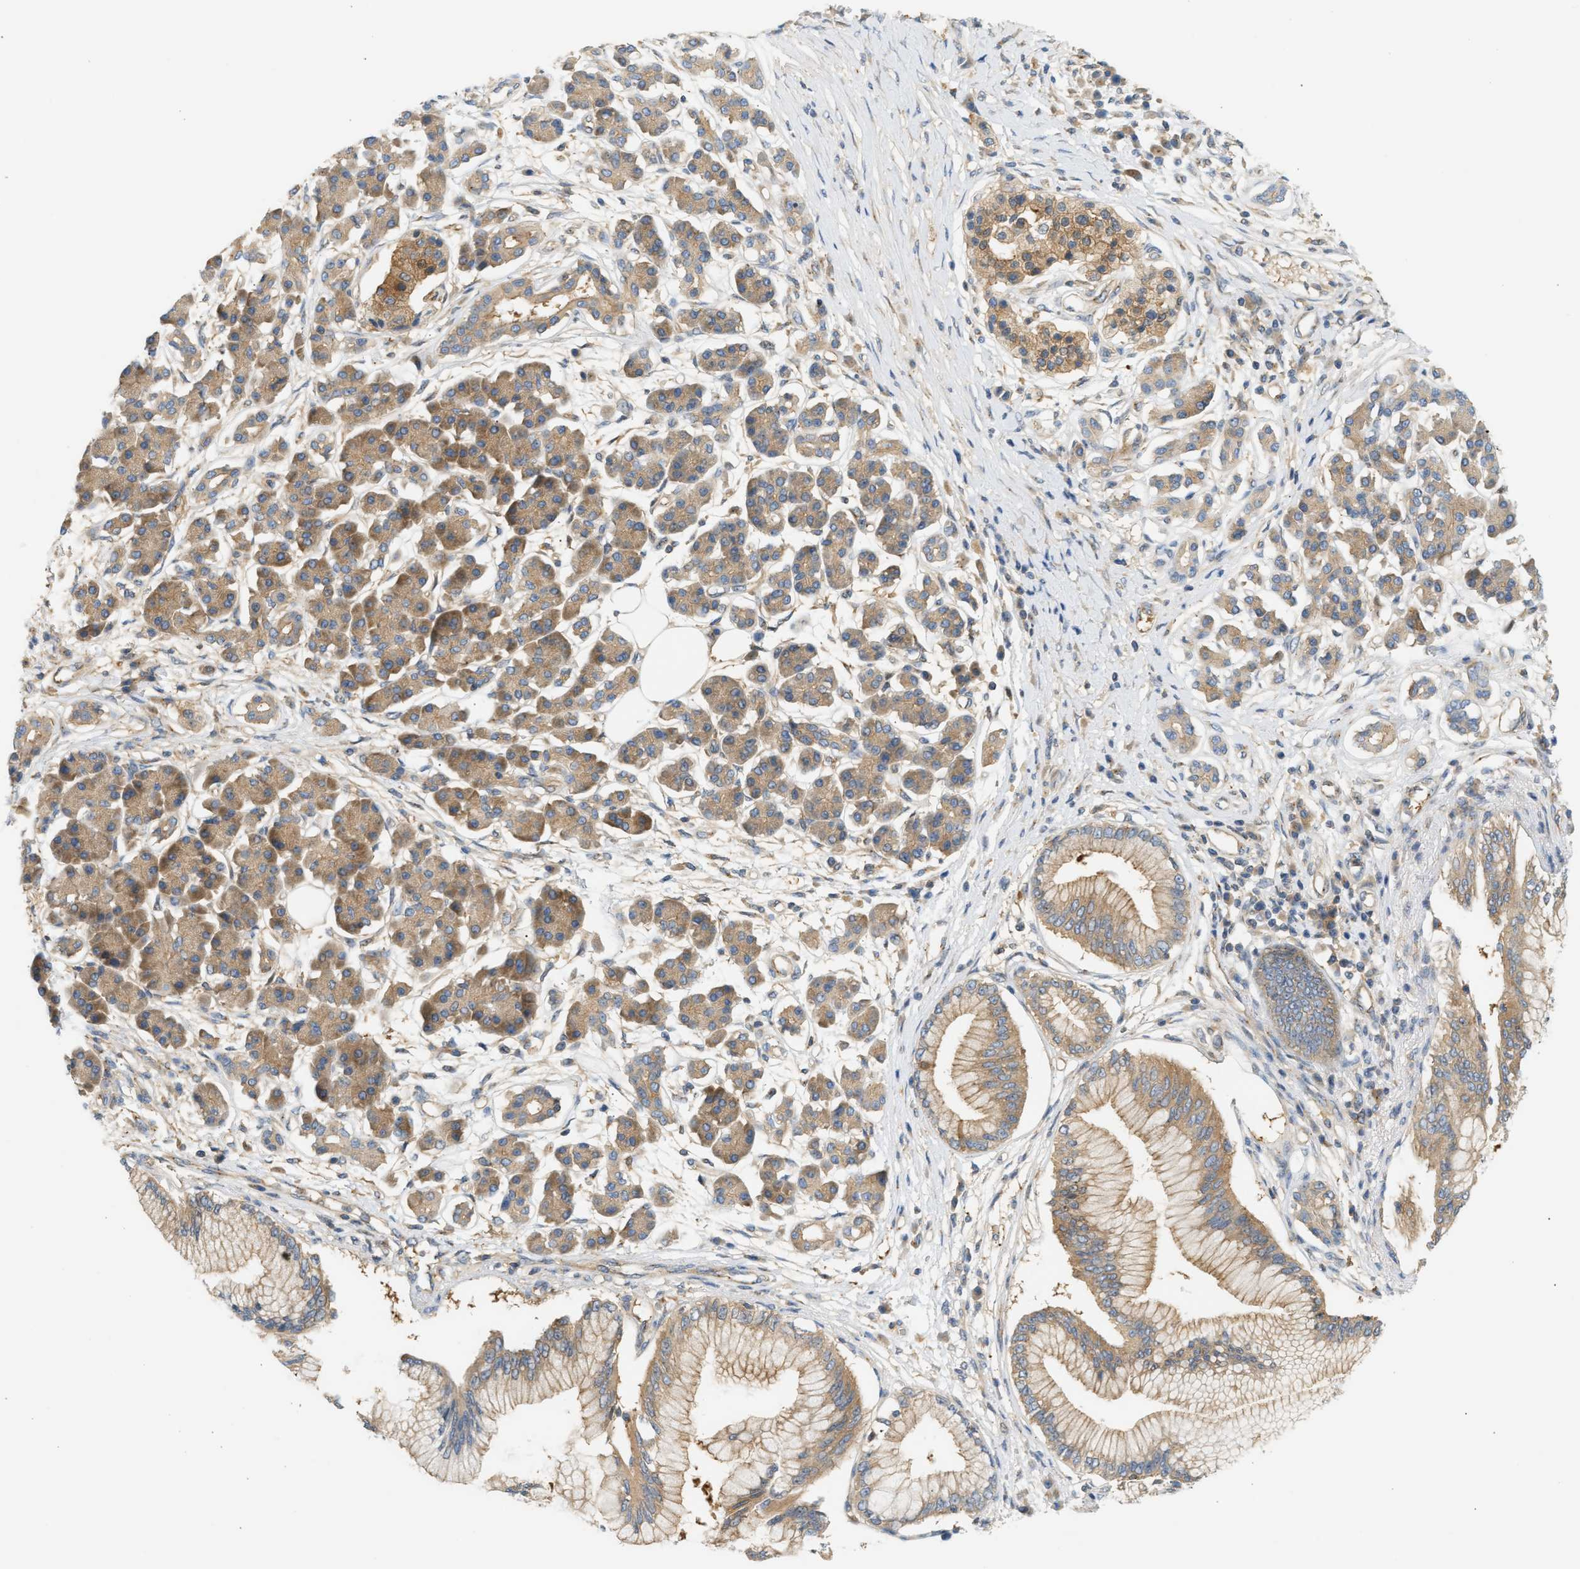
{"staining": {"intensity": "moderate", "quantity": ">75%", "location": "cytoplasmic/membranous"}, "tissue": "pancreatic cancer", "cell_type": "Tumor cells", "image_type": "cancer", "snomed": [{"axis": "morphology", "description": "Adenocarcinoma, NOS"}, {"axis": "topography", "description": "Pancreas"}], "caption": "Immunohistochemistry staining of pancreatic cancer (adenocarcinoma), which shows medium levels of moderate cytoplasmic/membranous expression in about >75% of tumor cells indicating moderate cytoplasmic/membranous protein staining. The staining was performed using DAB (brown) for protein detection and nuclei were counterstained in hematoxylin (blue).", "gene": "PAFAH1B1", "patient": {"sex": "male", "age": 77}}